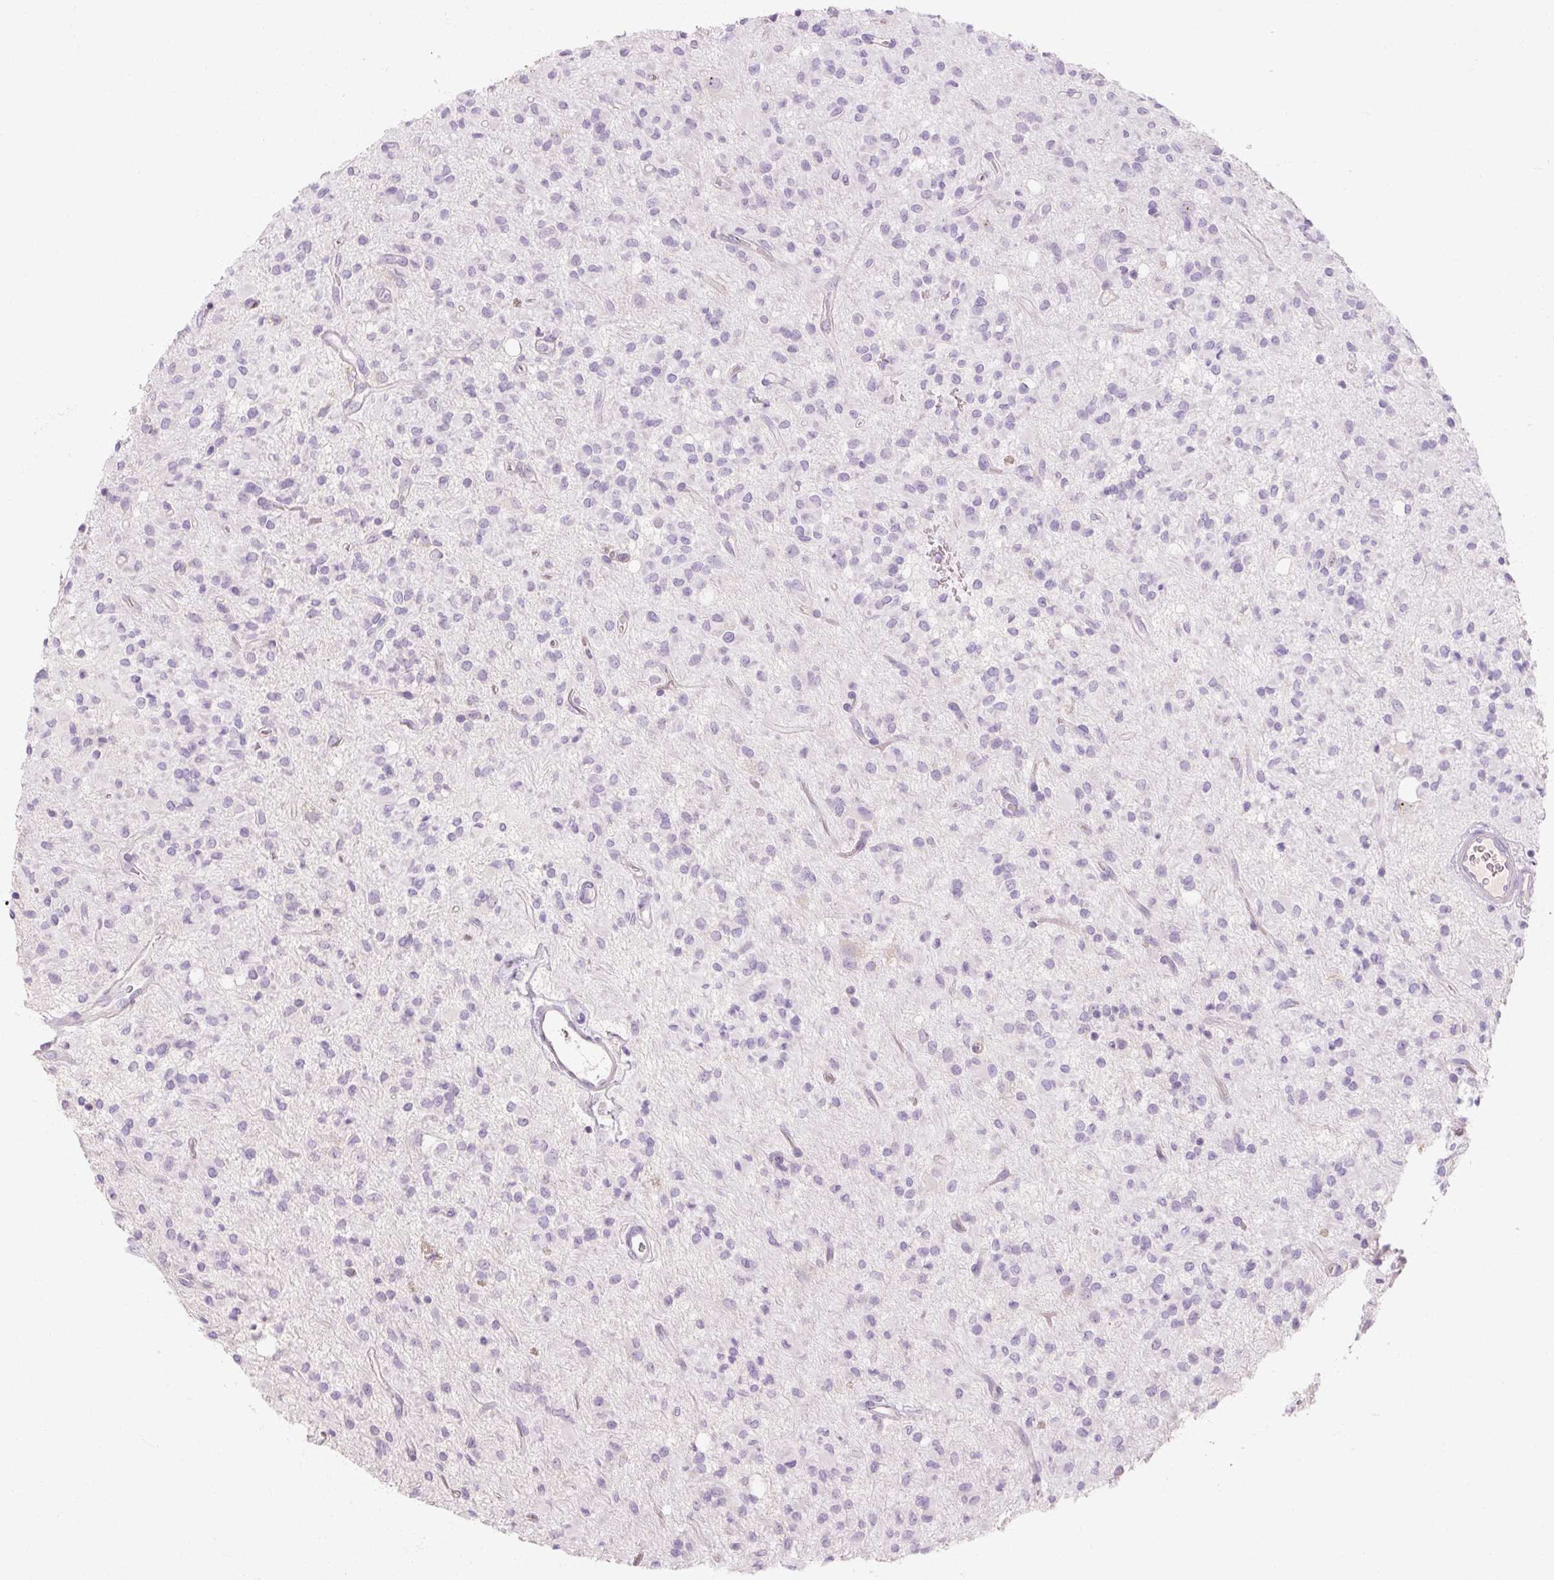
{"staining": {"intensity": "negative", "quantity": "none", "location": "none"}, "tissue": "glioma", "cell_type": "Tumor cells", "image_type": "cancer", "snomed": [{"axis": "morphology", "description": "Glioma, malignant, Low grade"}, {"axis": "topography", "description": "Brain"}], "caption": "Immunohistochemical staining of malignant glioma (low-grade) displays no significant staining in tumor cells.", "gene": "NFE2L3", "patient": {"sex": "female", "age": 33}}